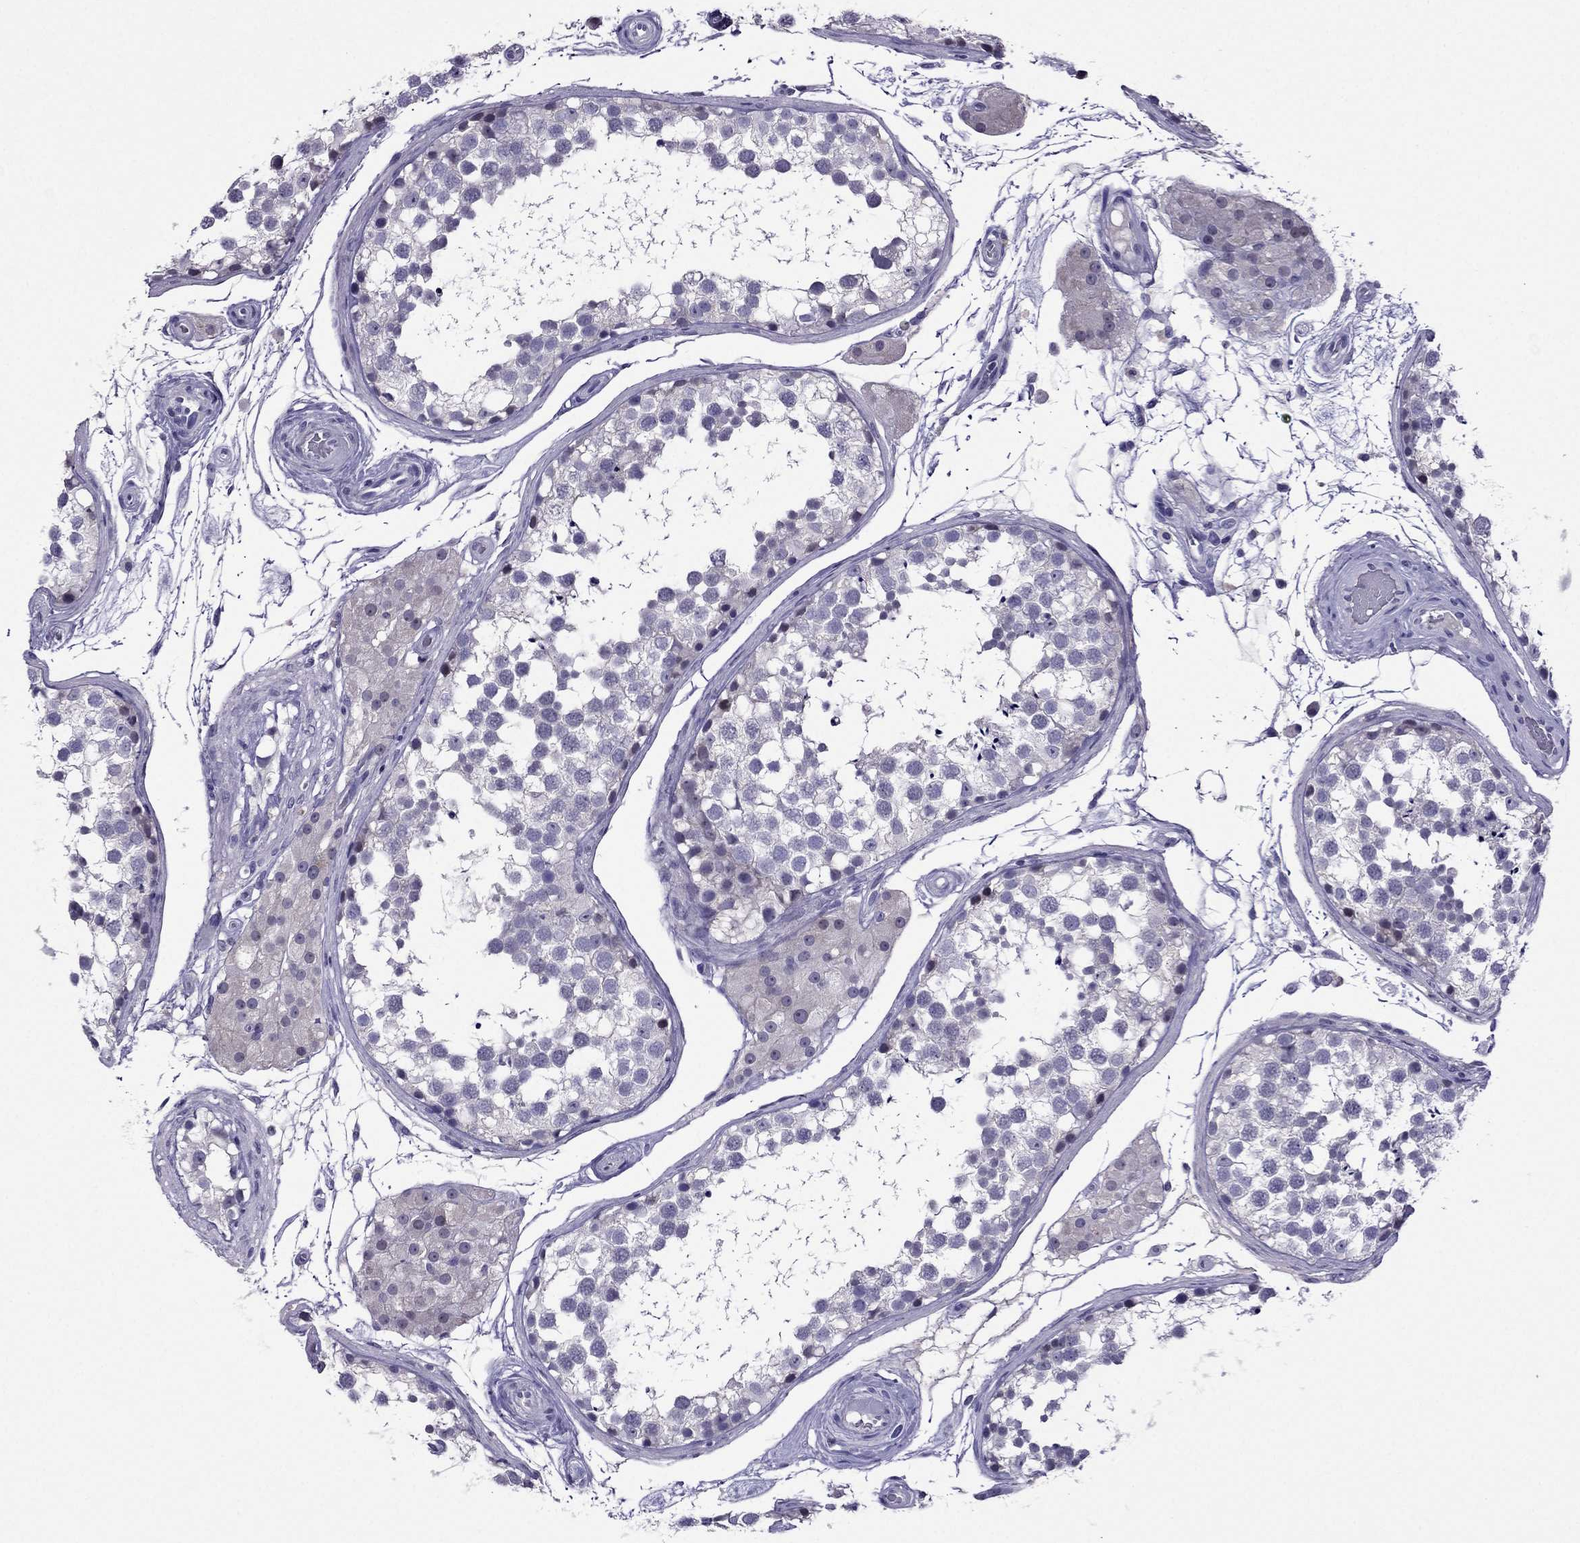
{"staining": {"intensity": "negative", "quantity": "none", "location": "none"}, "tissue": "testis", "cell_type": "Cells in seminiferous ducts", "image_type": "normal", "snomed": [{"axis": "morphology", "description": "Normal tissue, NOS"}, {"axis": "morphology", "description": "Seminoma, NOS"}, {"axis": "topography", "description": "Testis"}], "caption": "Micrograph shows no significant protein positivity in cells in seminiferous ducts of unremarkable testis.", "gene": "SPTBN4", "patient": {"sex": "male", "age": 65}}